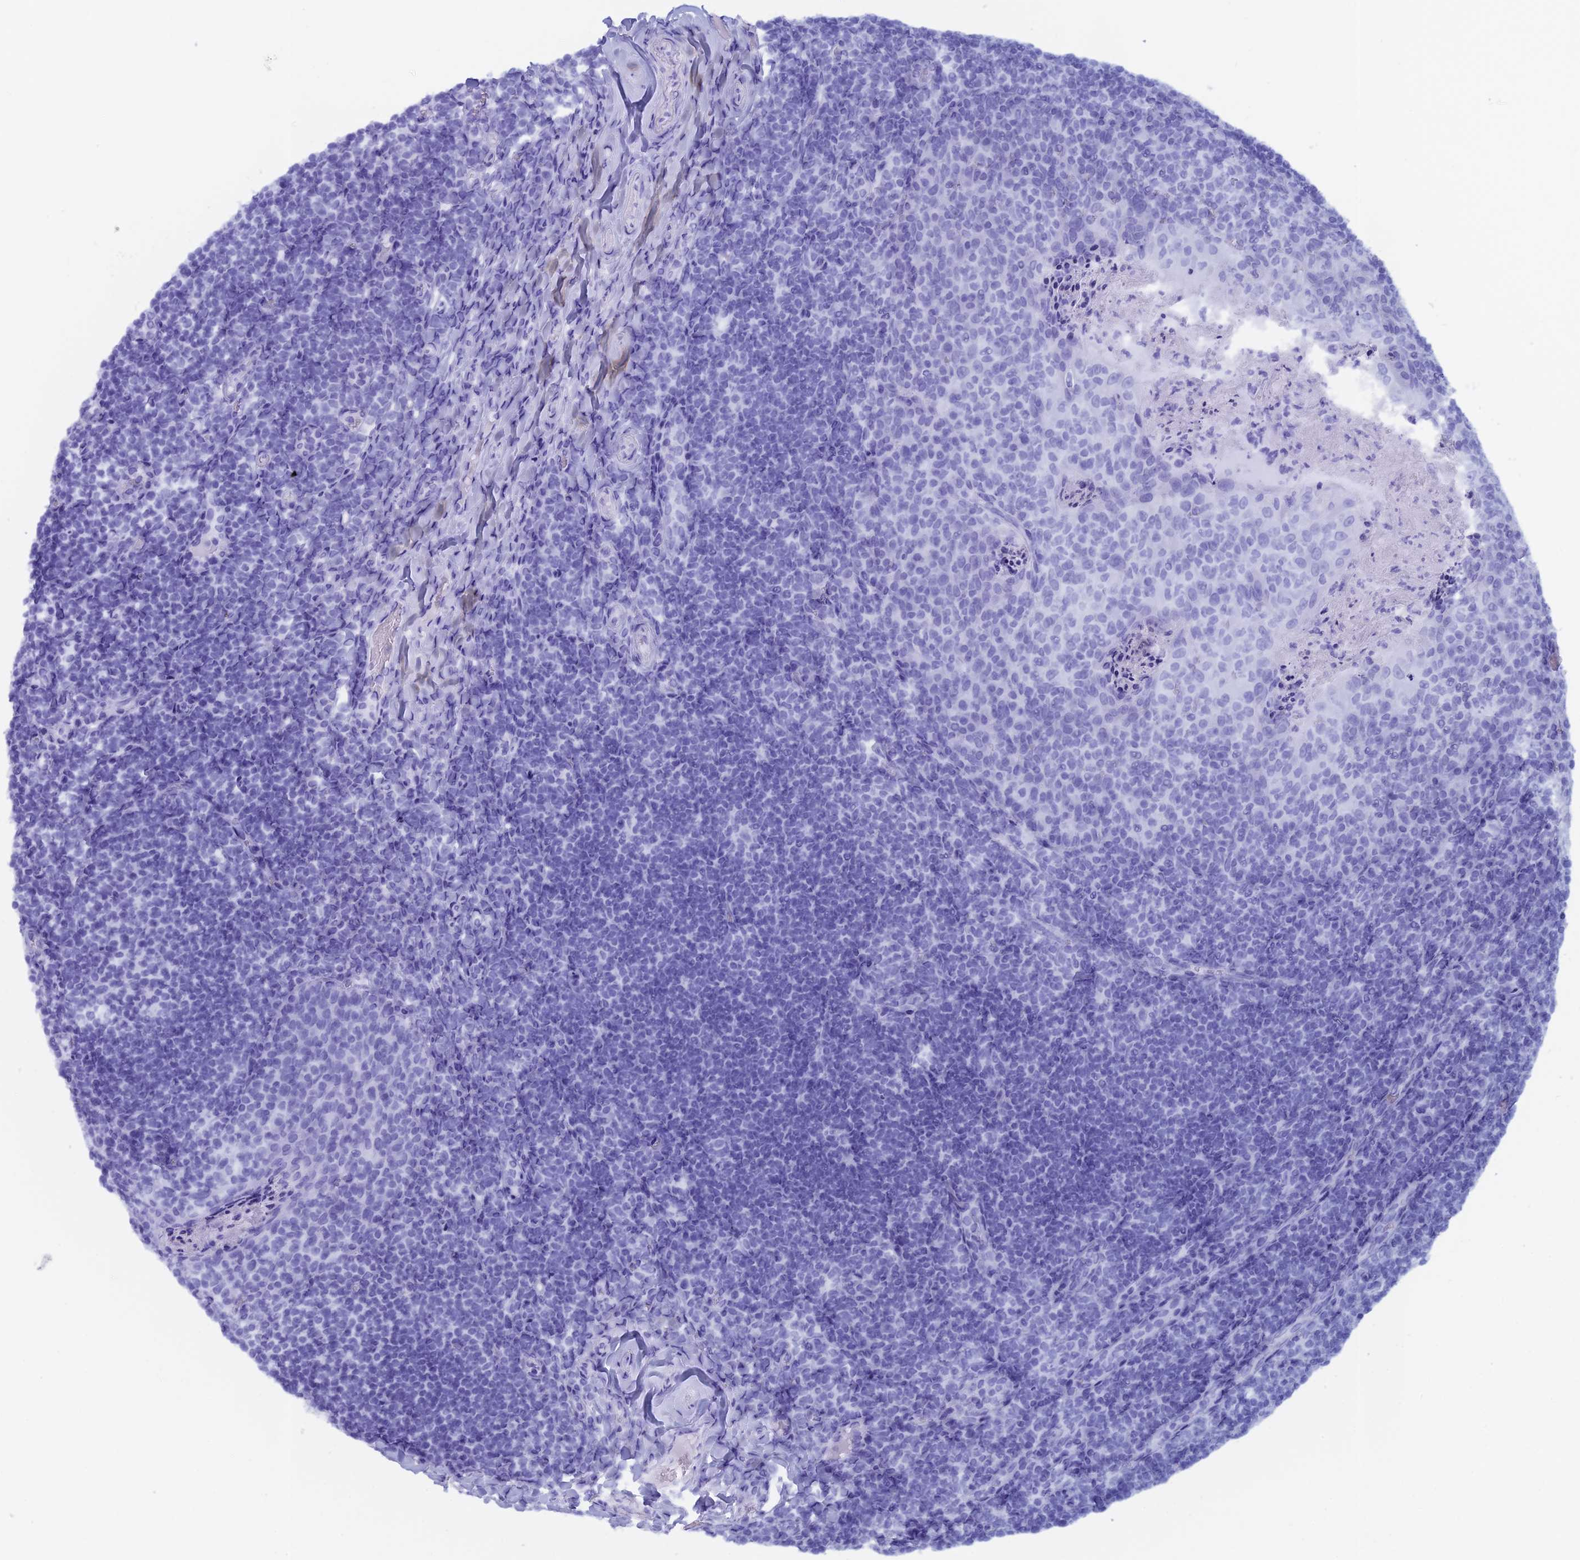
{"staining": {"intensity": "negative", "quantity": "none", "location": "none"}, "tissue": "tonsil", "cell_type": "Germinal center cells", "image_type": "normal", "snomed": [{"axis": "morphology", "description": "Normal tissue, NOS"}, {"axis": "topography", "description": "Tonsil"}], "caption": "IHC of unremarkable human tonsil demonstrates no staining in germinal center cells. (DAB IHC with hematoxylin counter stain).", "gene": "CAPS", "patient": {"sex": "female", "age": 10}}